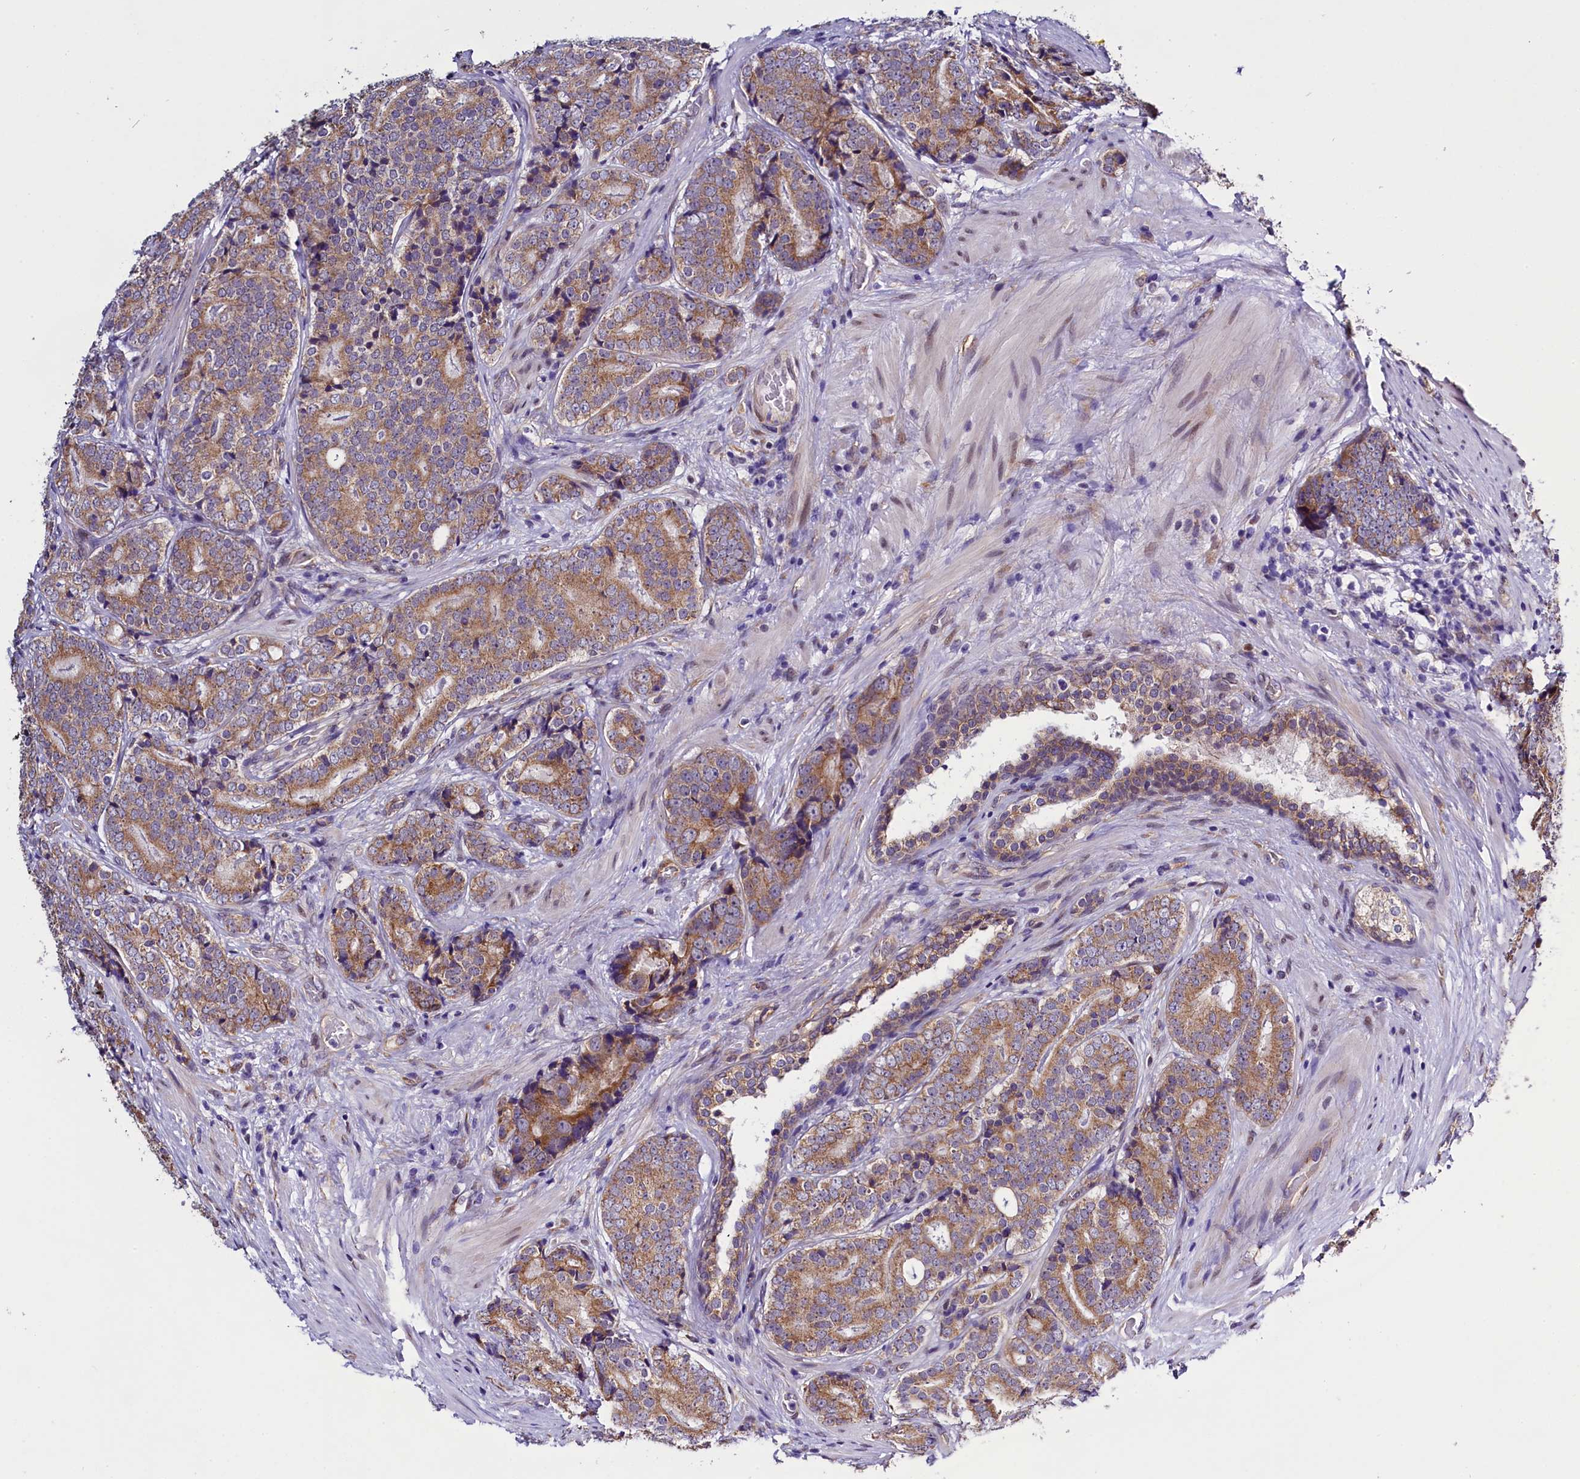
{"staining": {"intensity": "moderate", "quantity": ">75%", "location": "cytoplasmic/membranous"}, "tissue": "prostate cancer", "cell_type": "Tumor cells", "image_type": "cancer", "snomed": [{"axis": "morphology", "description": "Adenocarcinoma, High grade"}, {"axis": "topography", "description": "Prostate"}], "caption": "Approximately >75% of tumor cells in adenocarcinoma (high-grade) (prostate) demonstrate moderate cytoplasmic/membranous protein staining as visualized by brown immunohistochemical staining.", "gene": "UACA", "patient": {"sex": "male", "age": 56}}